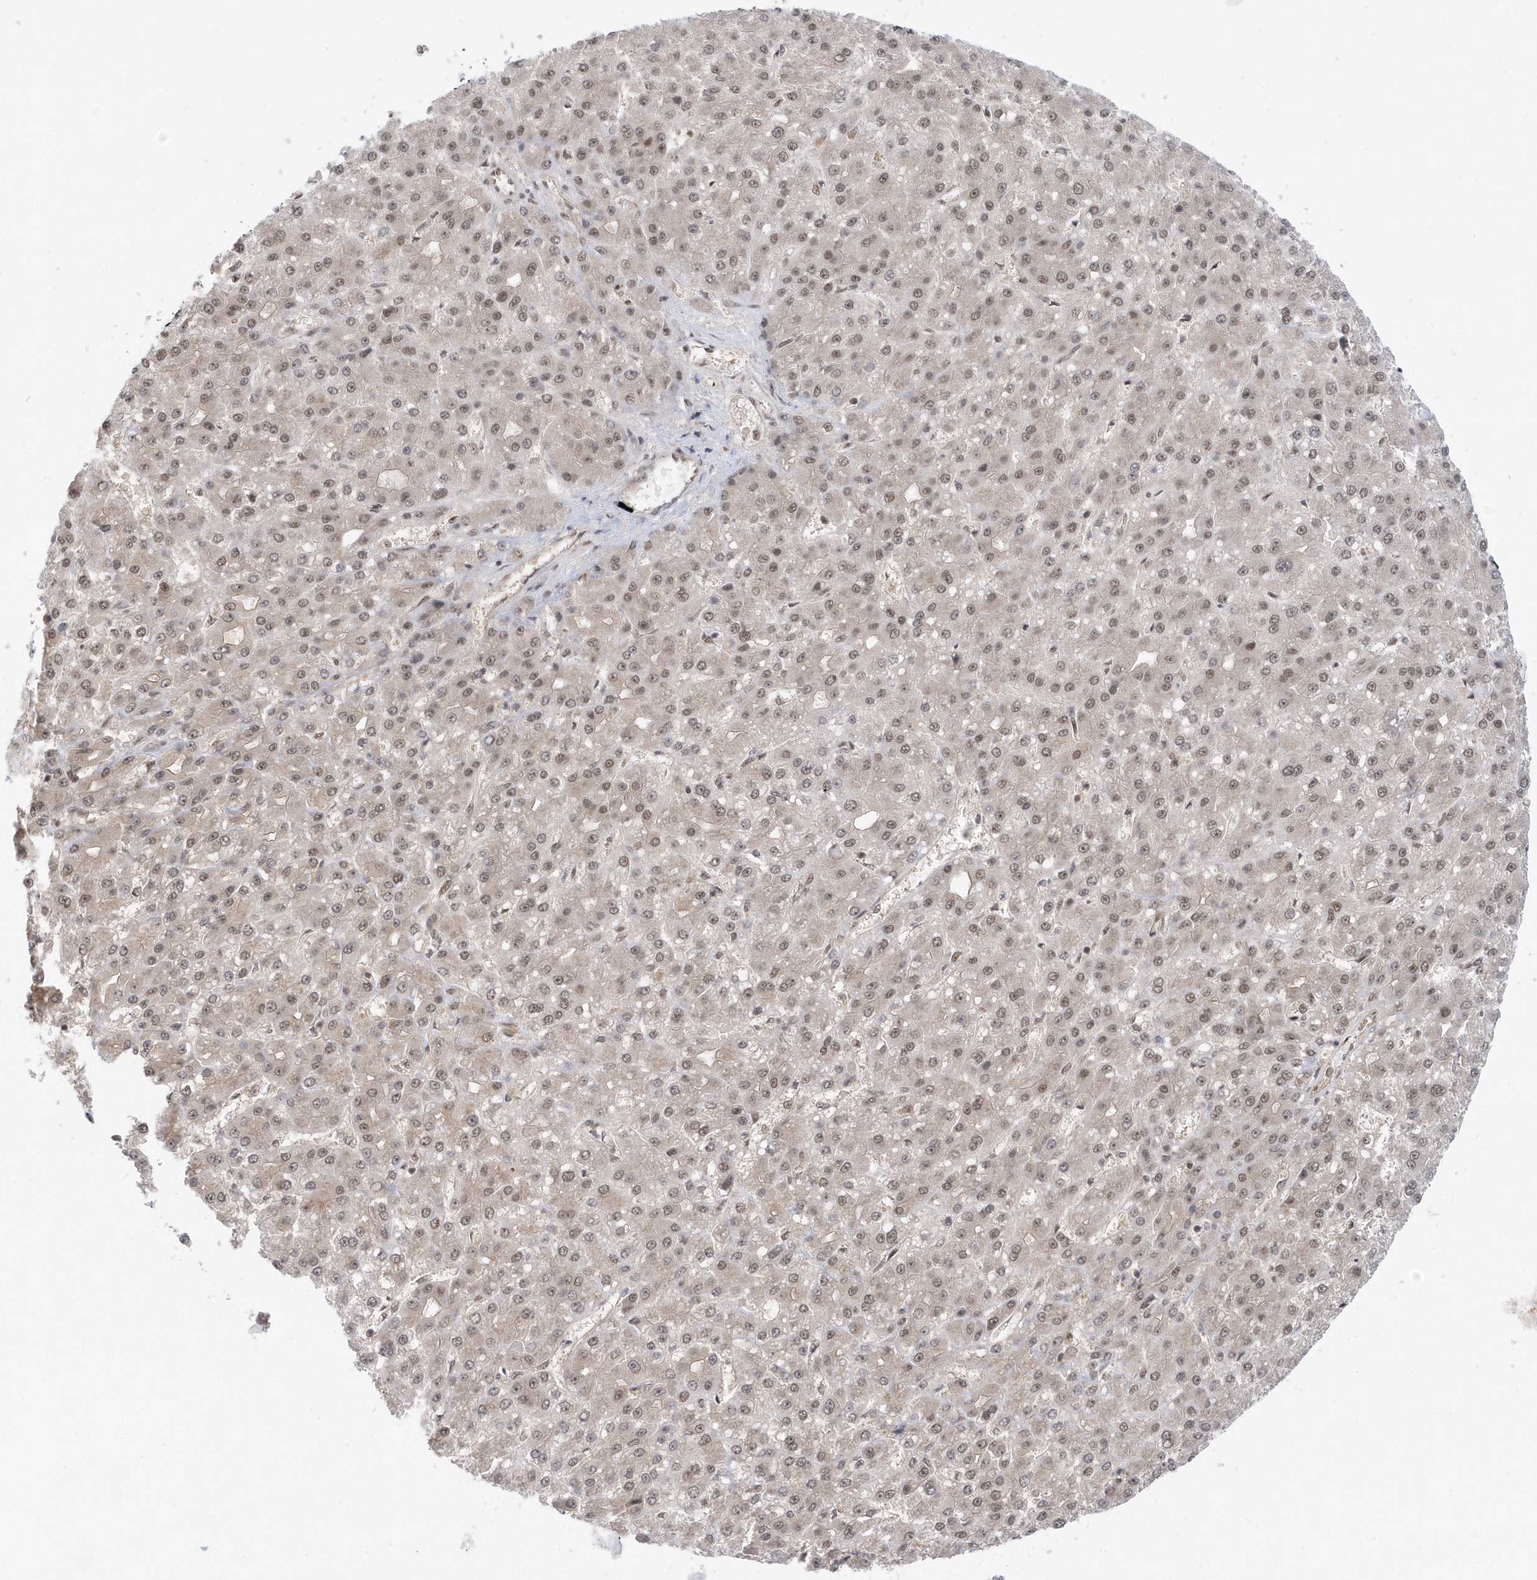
{"staining": {"intensity": "weak", "quantity": ">75%", "location": "nuclear"}, "tissue": "liver cancer", "cell_type": "Tumor cells", "image_type": "cancer", "snomed": [{"axis": "morphology", "description": "Carcinoma, Hepatocellular, NOS"}, {"axis": "topography", "description": "Liver"}], "caption": "This is a micrograph of immunohistochemistry (IHC) staining of liver cancer, which shows weak expression in the nuclear of tumor cells.", "gene": "SEPHS1", "patient": {"sex": "male", "age": 67}}